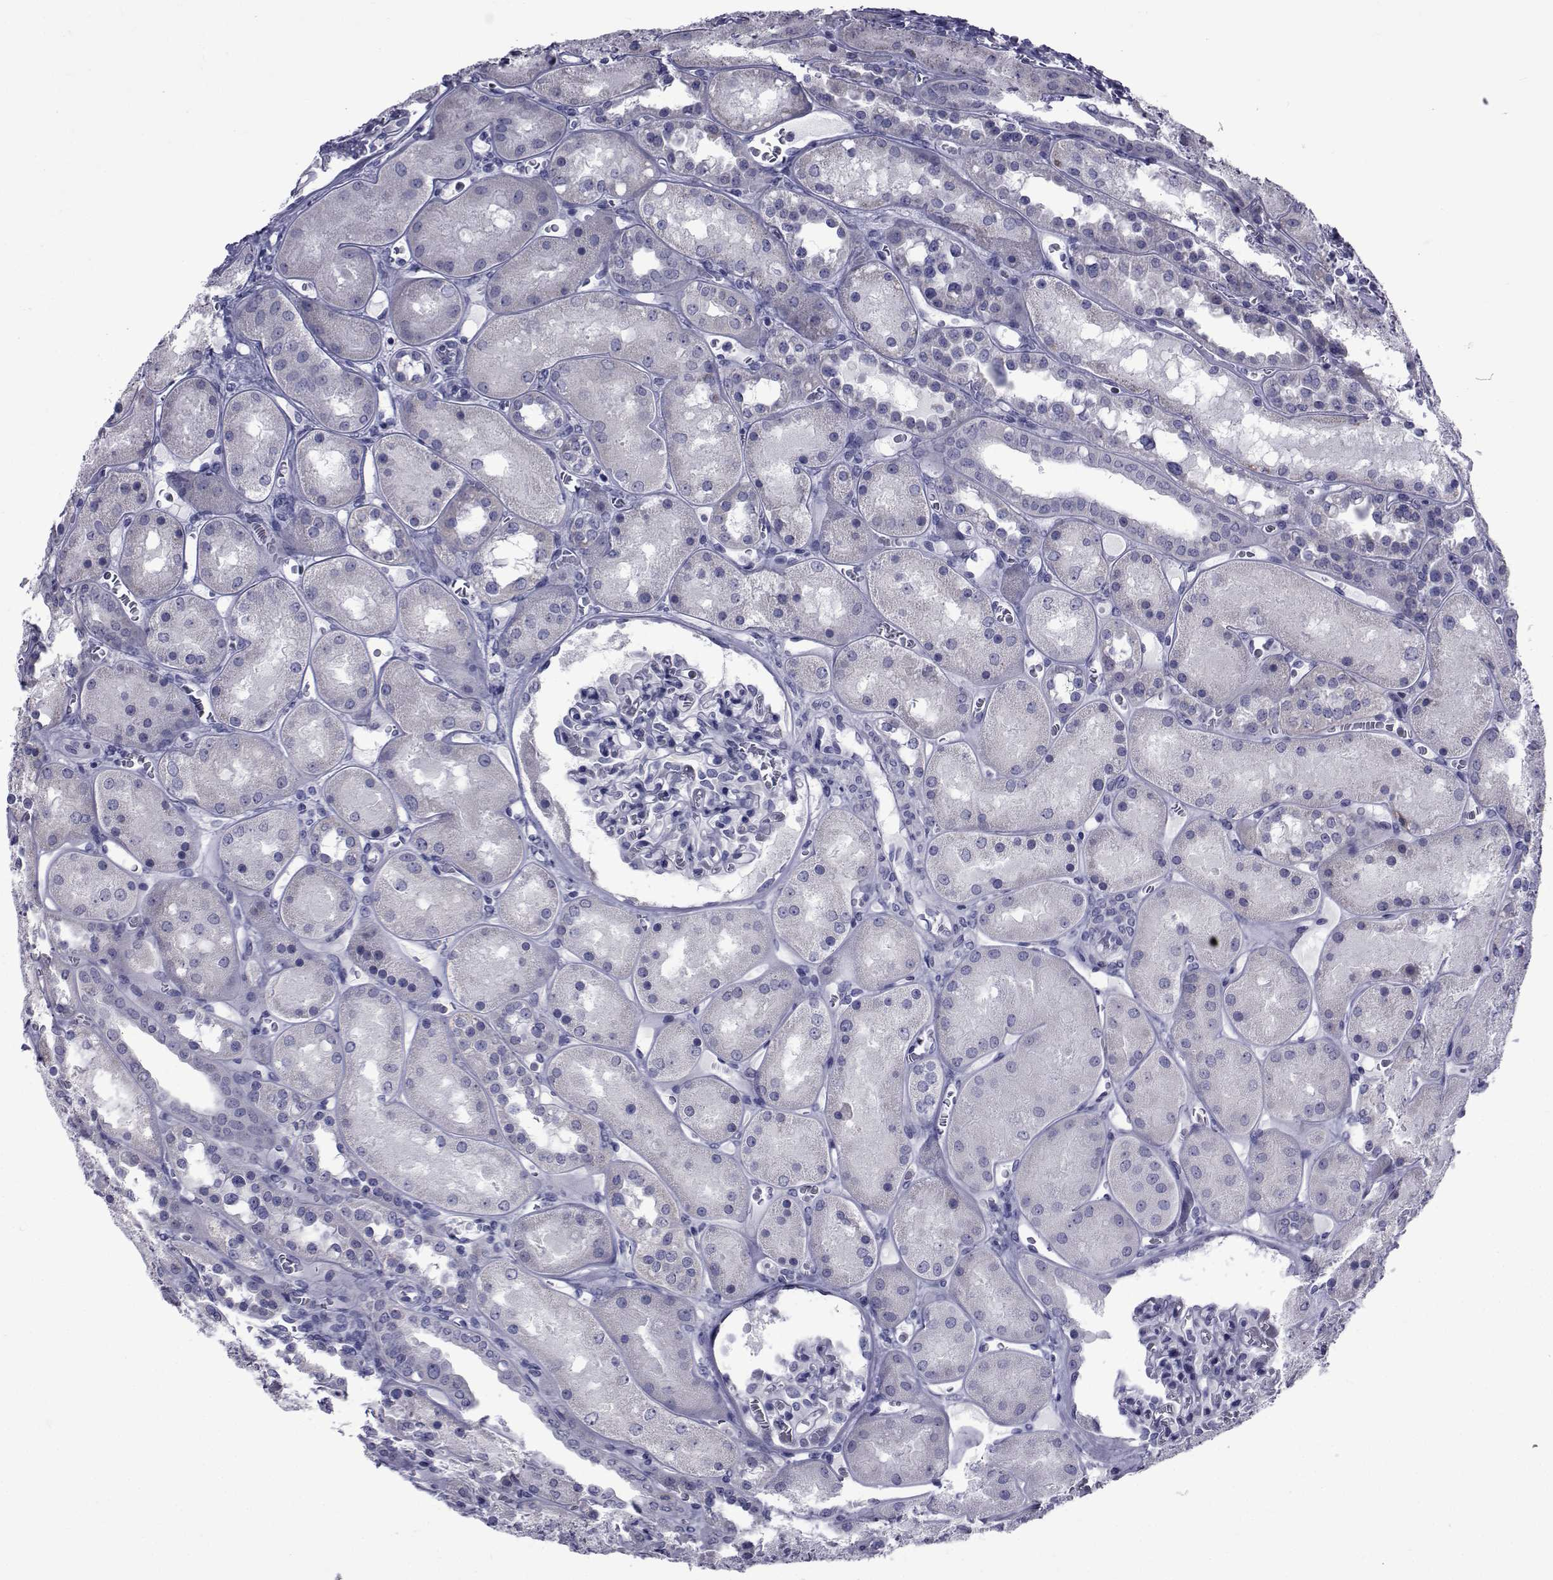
{"staining": {"intensity": "negative", "quantity": "none", "location": "none"}, "tissue": "kidney", "cell_type": "Cells in glomeruli", "image_type": "normal", "snomed": [{"axis": "morphology", "description": "Normal tissue, NOS"}, {"axis": "topography", "description": "Kidney"}], "caption": "This photomicrograph is of normal kidney stained with IHC to label a protein in brown with the nuclei are counter-stained blue. There is no expression in cells in glomeruli. (DAB IHC, high magnification).", "gene": "GKAP1", "patient": {"sex": "male", "age": 73}}